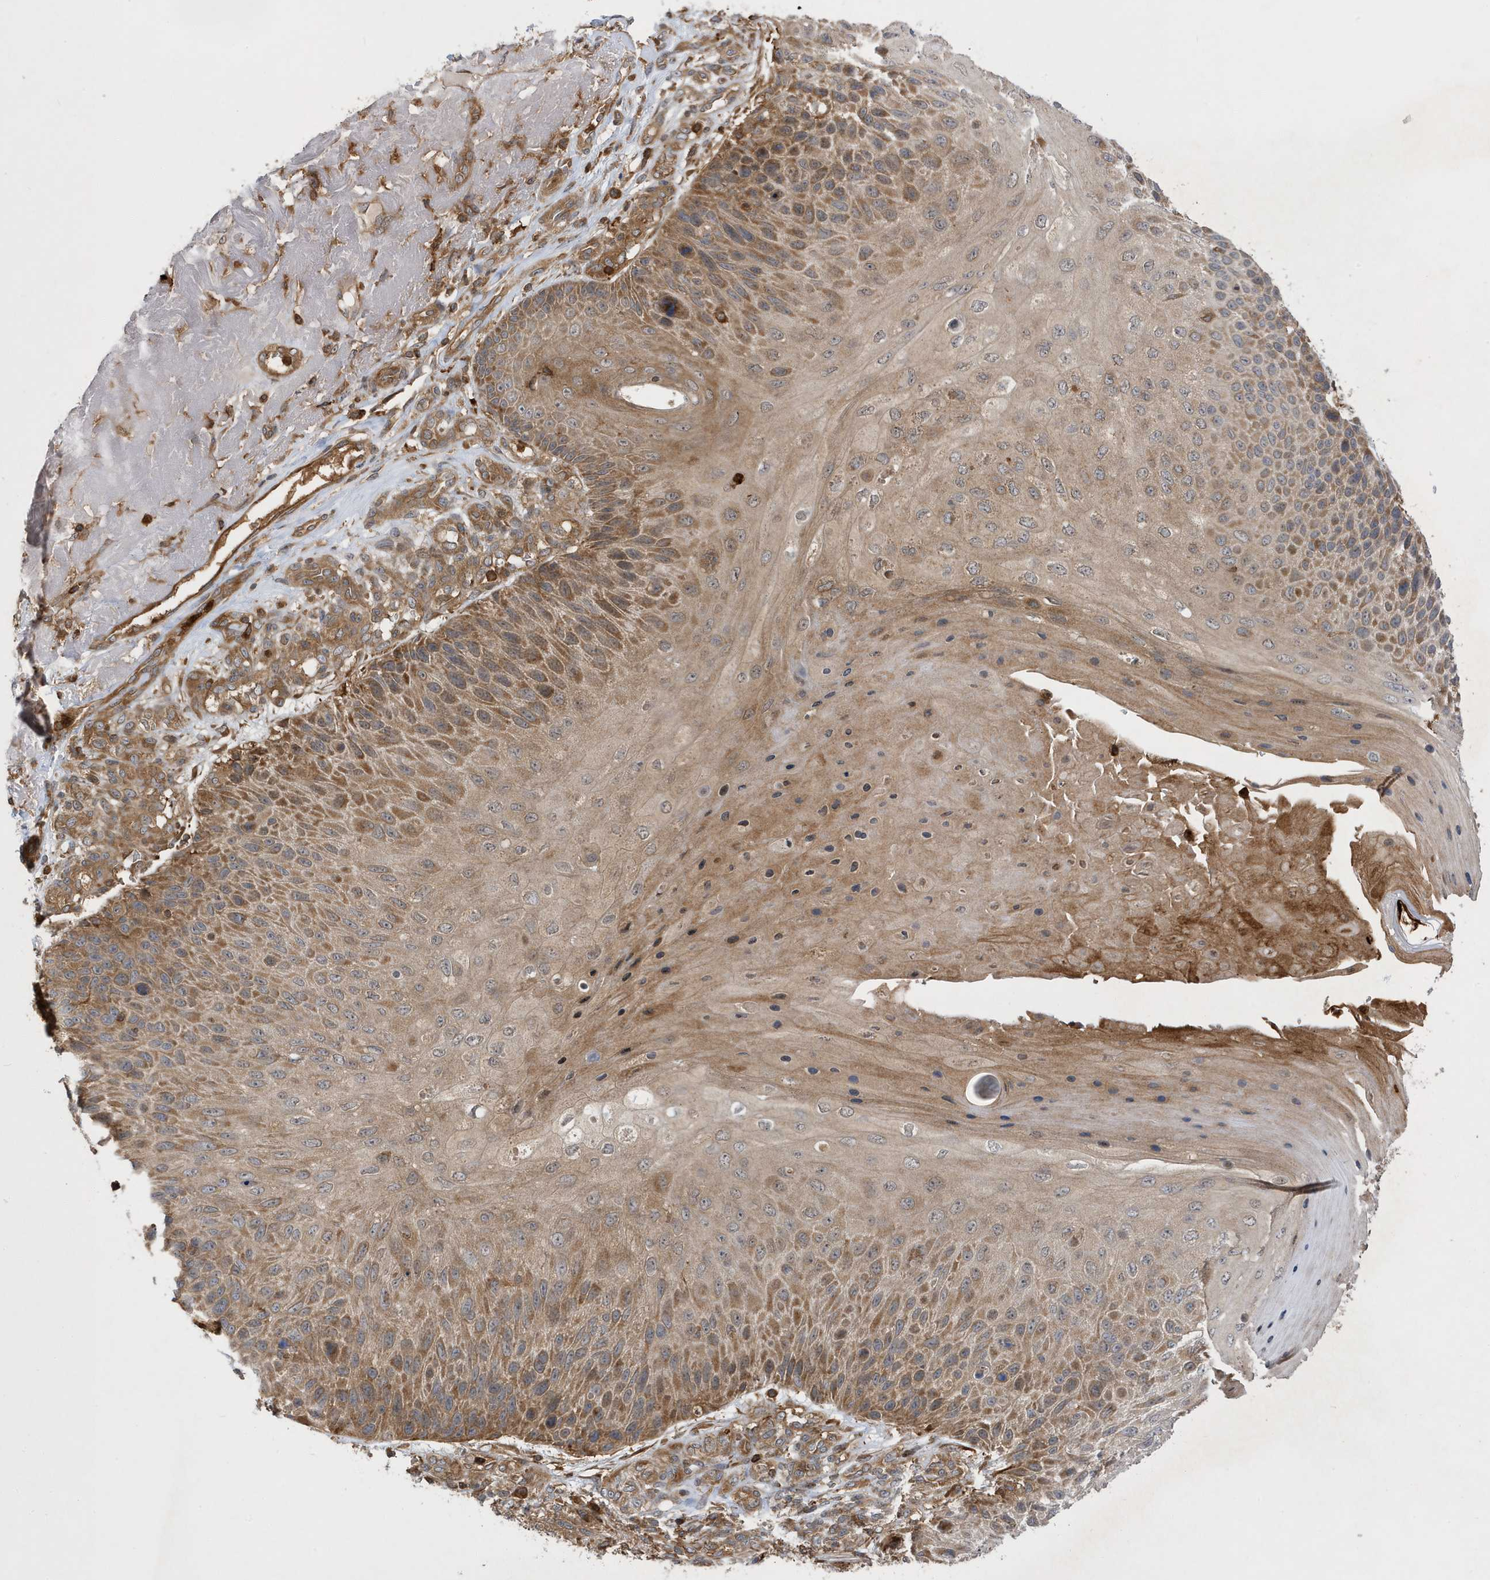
{"staining": {"intensity": "moderate", "quantity": ">75%", "location": "cytoplasmic/membranous"}, "tissue": "skin cancer", "cell_type": "Tumor cells", "image_type": "cancer", "snomed": [{"axis": "morphology", "description": "Squamous cell carcinoma, NOS"}, {"axis": "topography", "description": "Skin"}], "caption": "This is an image of IHC staining of skin cancer, which shows moderate expression in the cytoplasmic/membranous of tumor cells.", "gene": "LAPTM4A", "patient": {"sex": "female", "age": 88}}